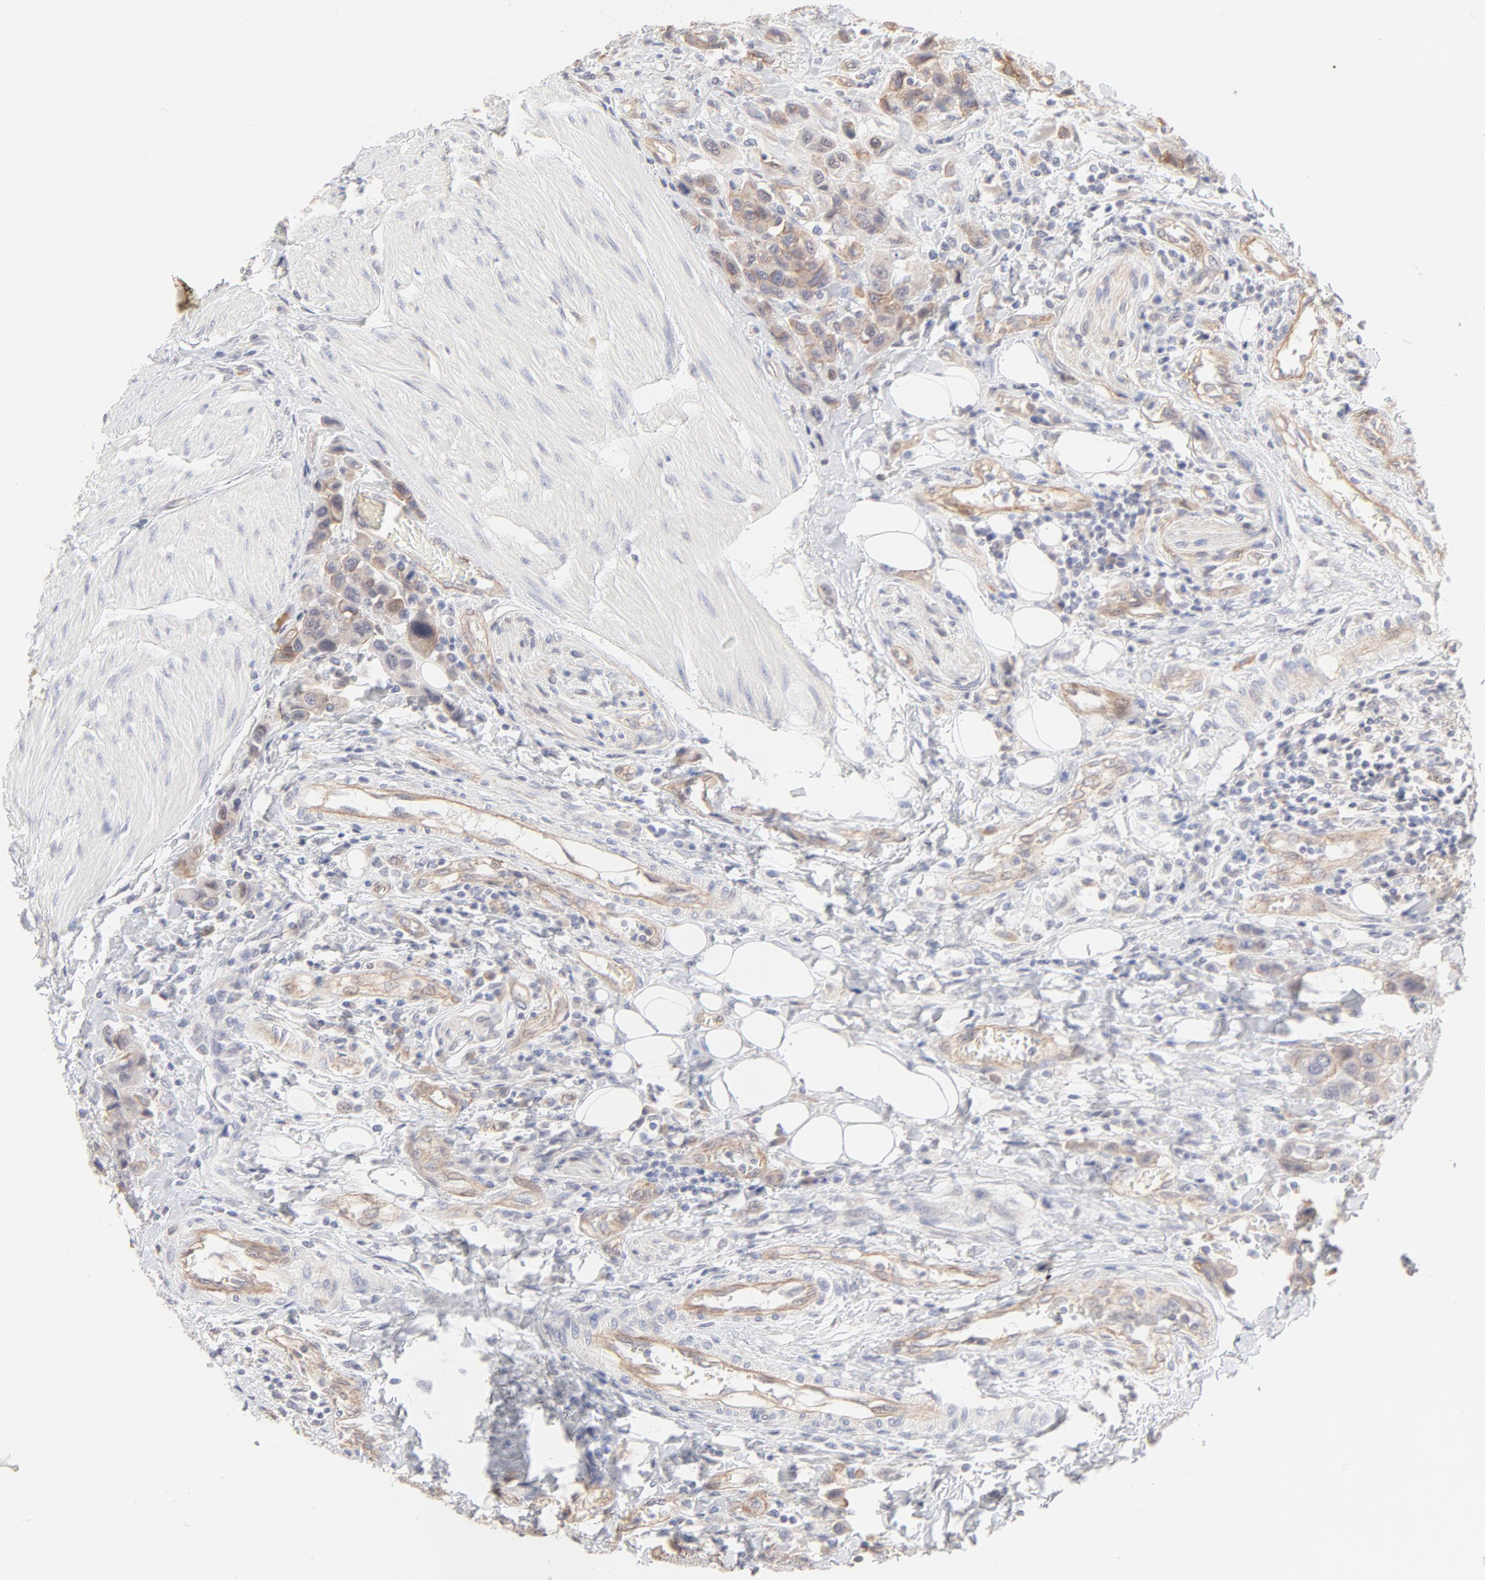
{"staining": {"intensity": "weak", "quantity": ">75%", "location": "cytoplasmic/membranous"}, "tissue": "urothelial cancer", "cell_type": "Tumor cells", "image_type": "cancer", "snomed": [{"axis": "morphology", "description": "Urothelial carcinoma, High grade"}, {"axis": "topography", "description": "Urinary bladder"}], "caption": "Immunohistochemistry histopathology image of neoplastic tissue: human high-grade urothelial carcinoma stained using IHC exhibits low levels of weak protein expression localized specifically in the cytoplasmic/membranous of tumor cells, appearing as a cytoplasmic/membranous brown color.", "gene": "ELF3", "patient": {"sex": "male", "age": 50}}